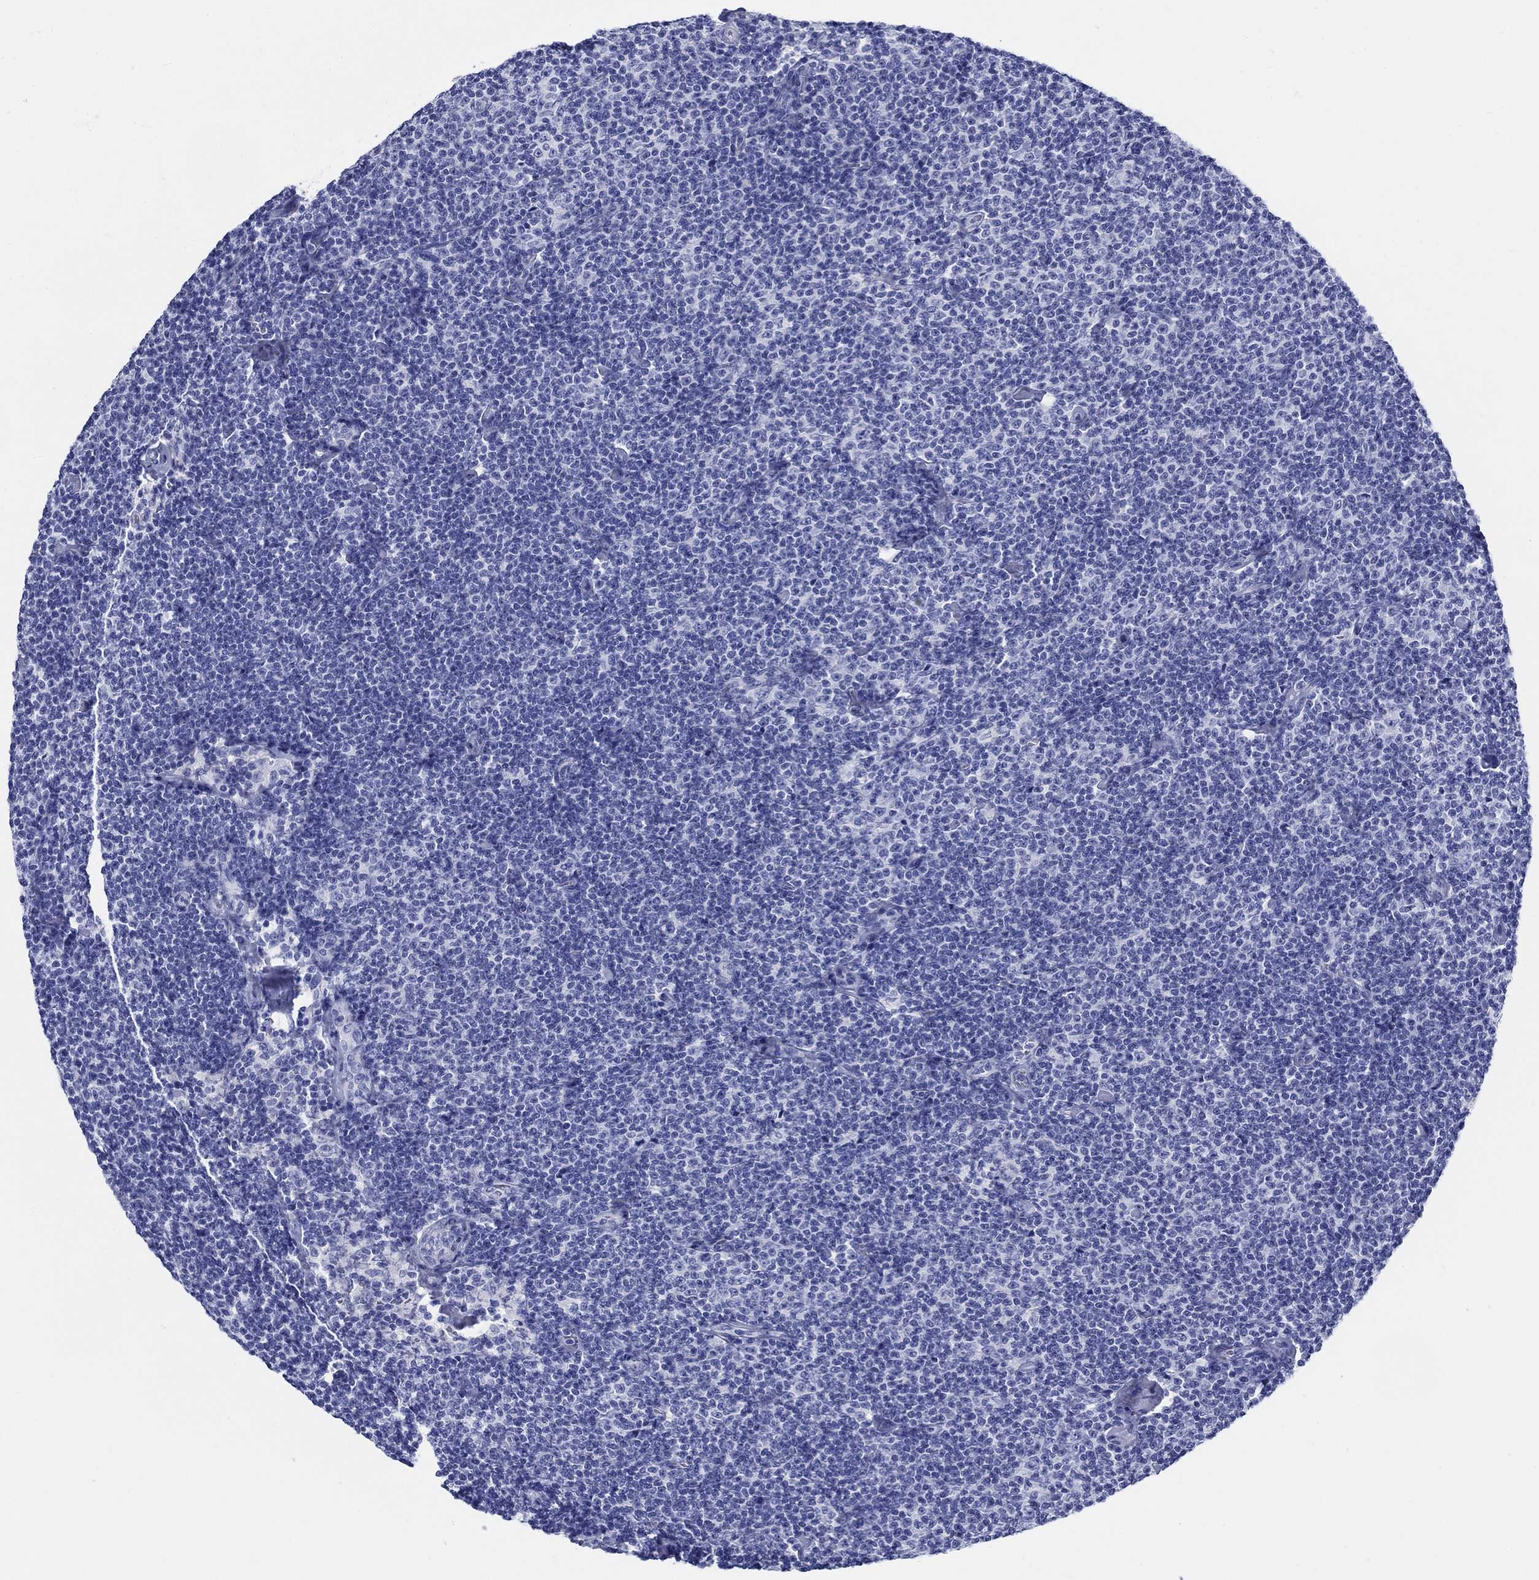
{"staining": {"intensity": "negative", "quantity": "none", "location": "none"}, "tissue": "lymphoma", "cell_type": "Tumor cells", "image_type": "cancer", "snomed": [{"axis": "morphology", "description": "Malignant lymphoma, non-Hodgkin's type, Low grade"}, {"axis": "topography", "description": "Lymph node"}], "caption": "DAB immunohistochemical staining of human lymphoma shows no significant staining in tumor cells.", "gene": "CRYGS", "patient": {"sex": "male", "age": 81}}